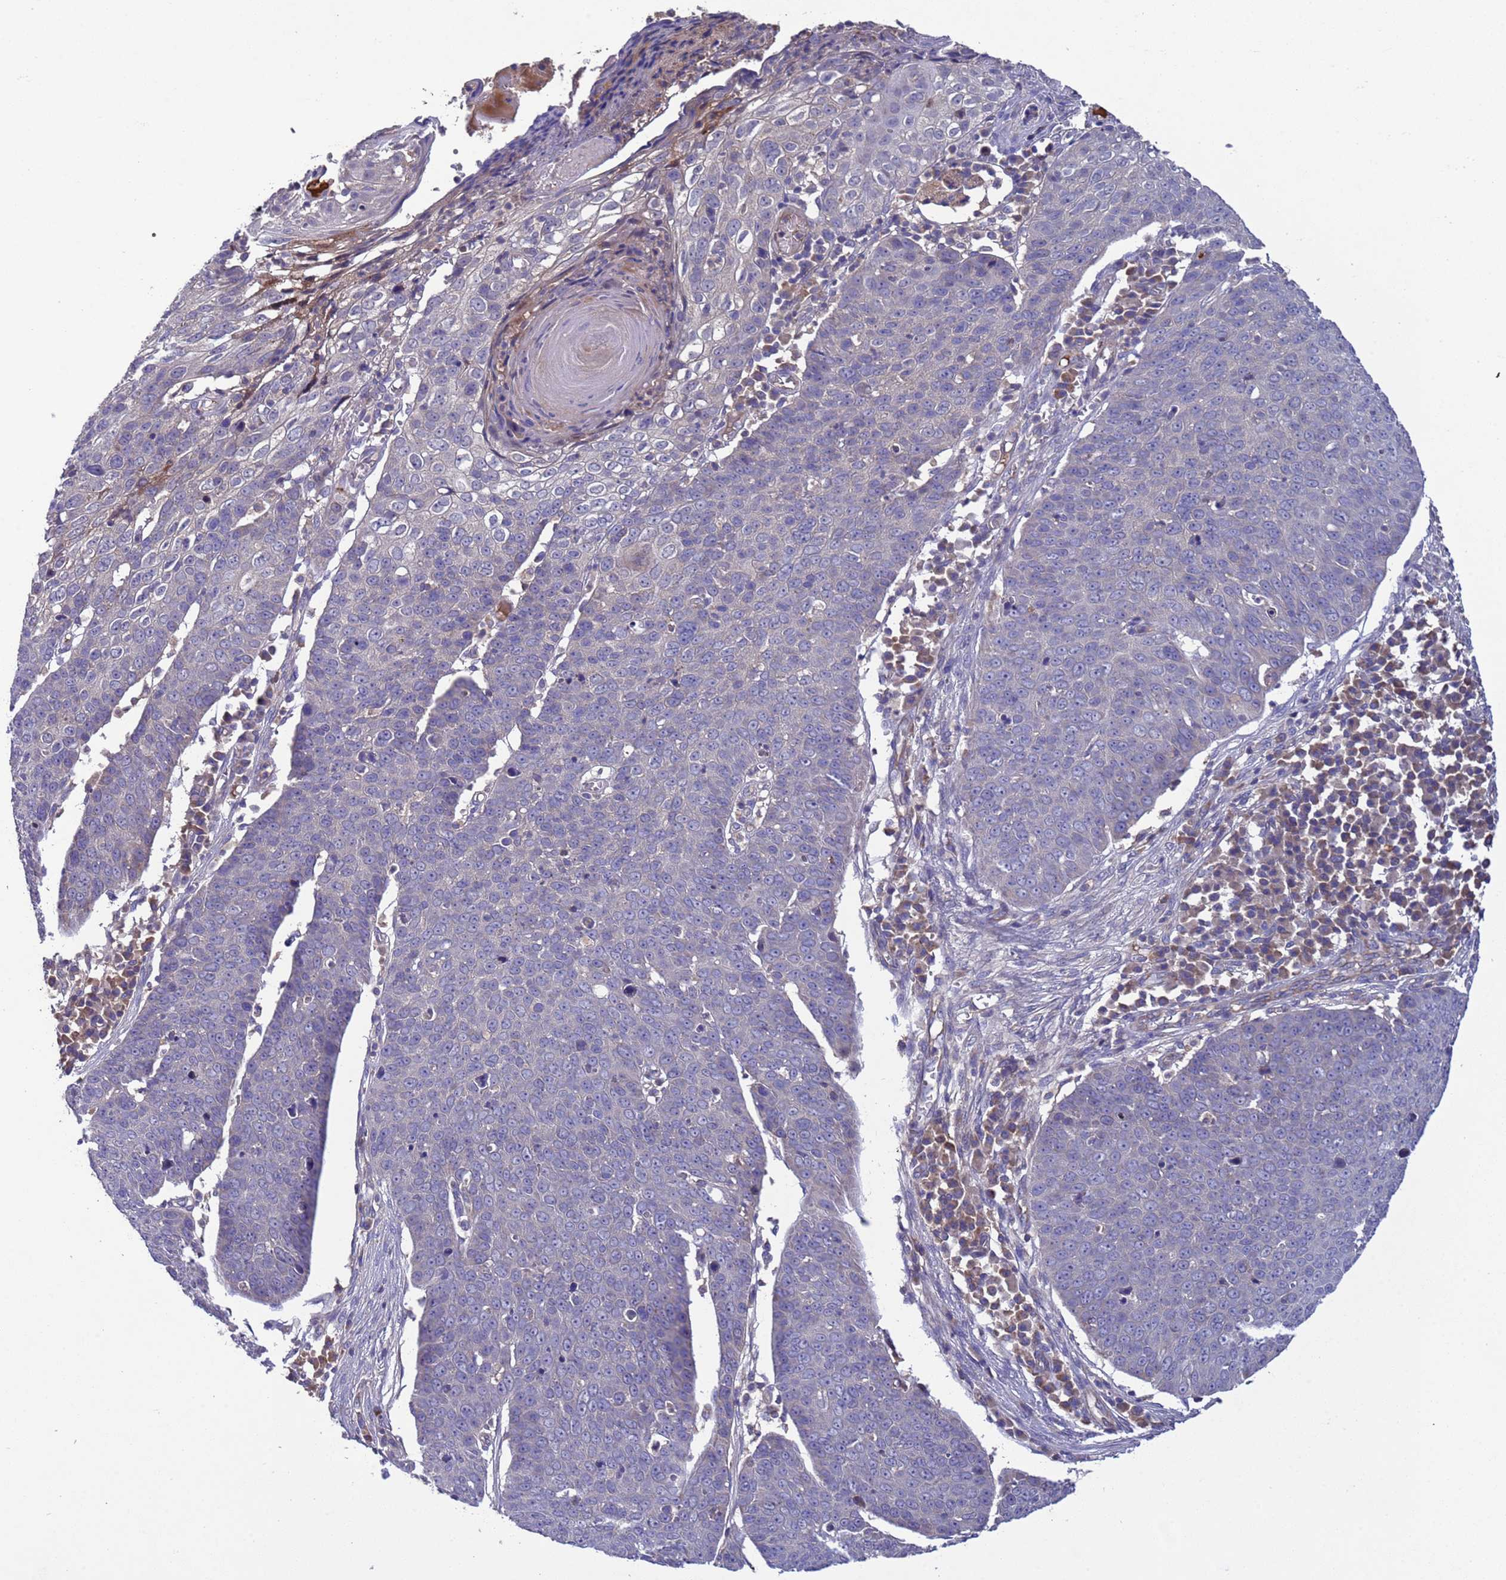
{"staining": {"intensity": "negative", "quantity": "none", "location": "none"}, "tissue": "skin cancer", "cell_type": "Tumor cells", "image_type": "cancer", "snomed": [{"axis": "morphology", "description": "Squamous cell carcinoma, NOS"}, {"axis": "topography", "description": "Skin"}], "caption": "Histopathology image shows no significant protein expression in tumor cells of skin cancer (squamous cell carcinoma).", "gene": "PARP16", "patient": {"sex": "male", "age": 71}}